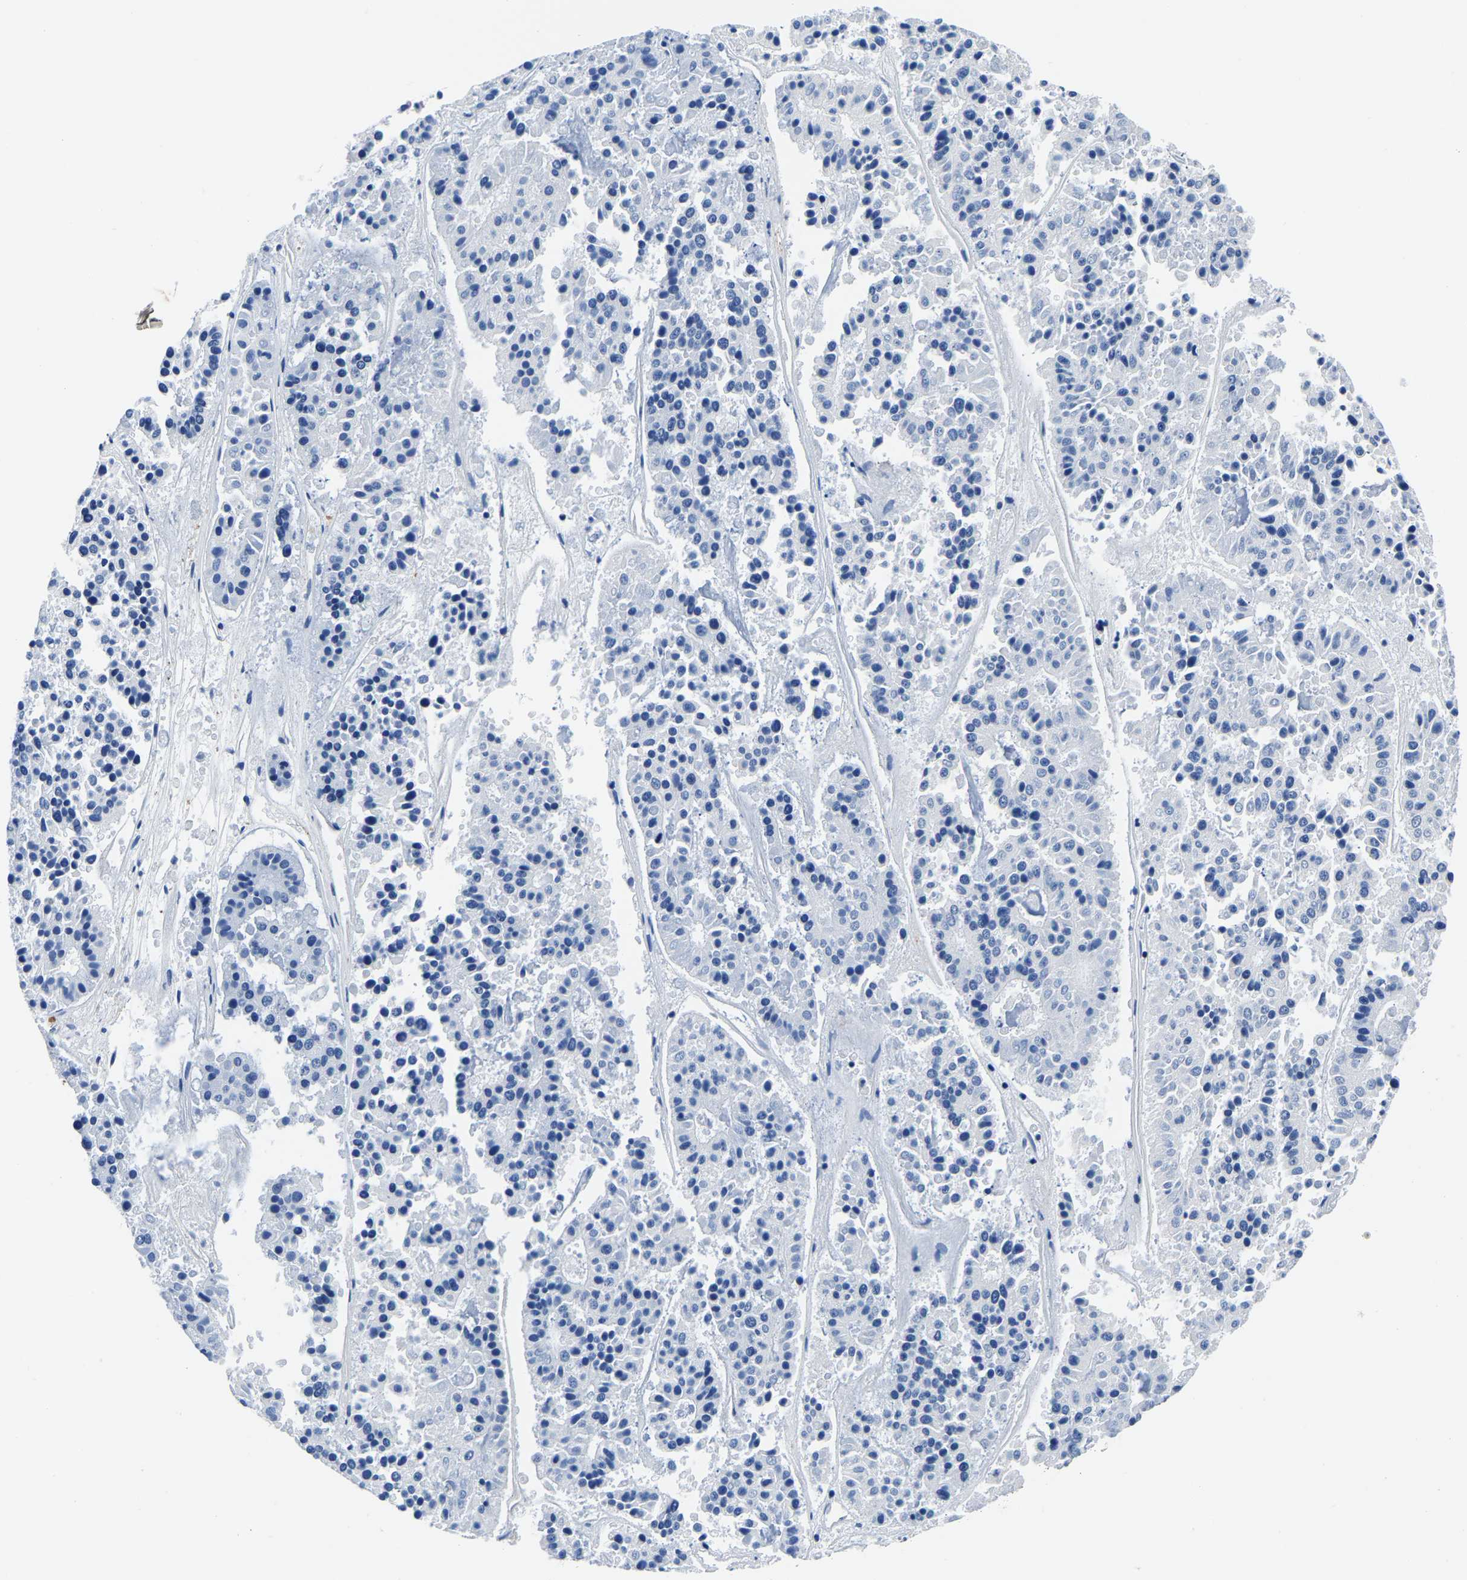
{"staining": {"intensity": "negative", "quantity": "none", "location": "none"}, "tissue": "pancreatic cancer", "cell_type": "Tumor cells", "image_type": "cancer", "snomed": [{"axis": "morphology", "description": "Adenocarcinoma, NOS"}, {"axis": "topography", "description": "Pancreas"}], "caption": "An immunohistochemistry micrograph of pancreatic cancer is shown. There is no staining in tumor cells of pancreatic cancer.", "gene": "S100A13", "patient": {"sex": "male", "age": 50}}